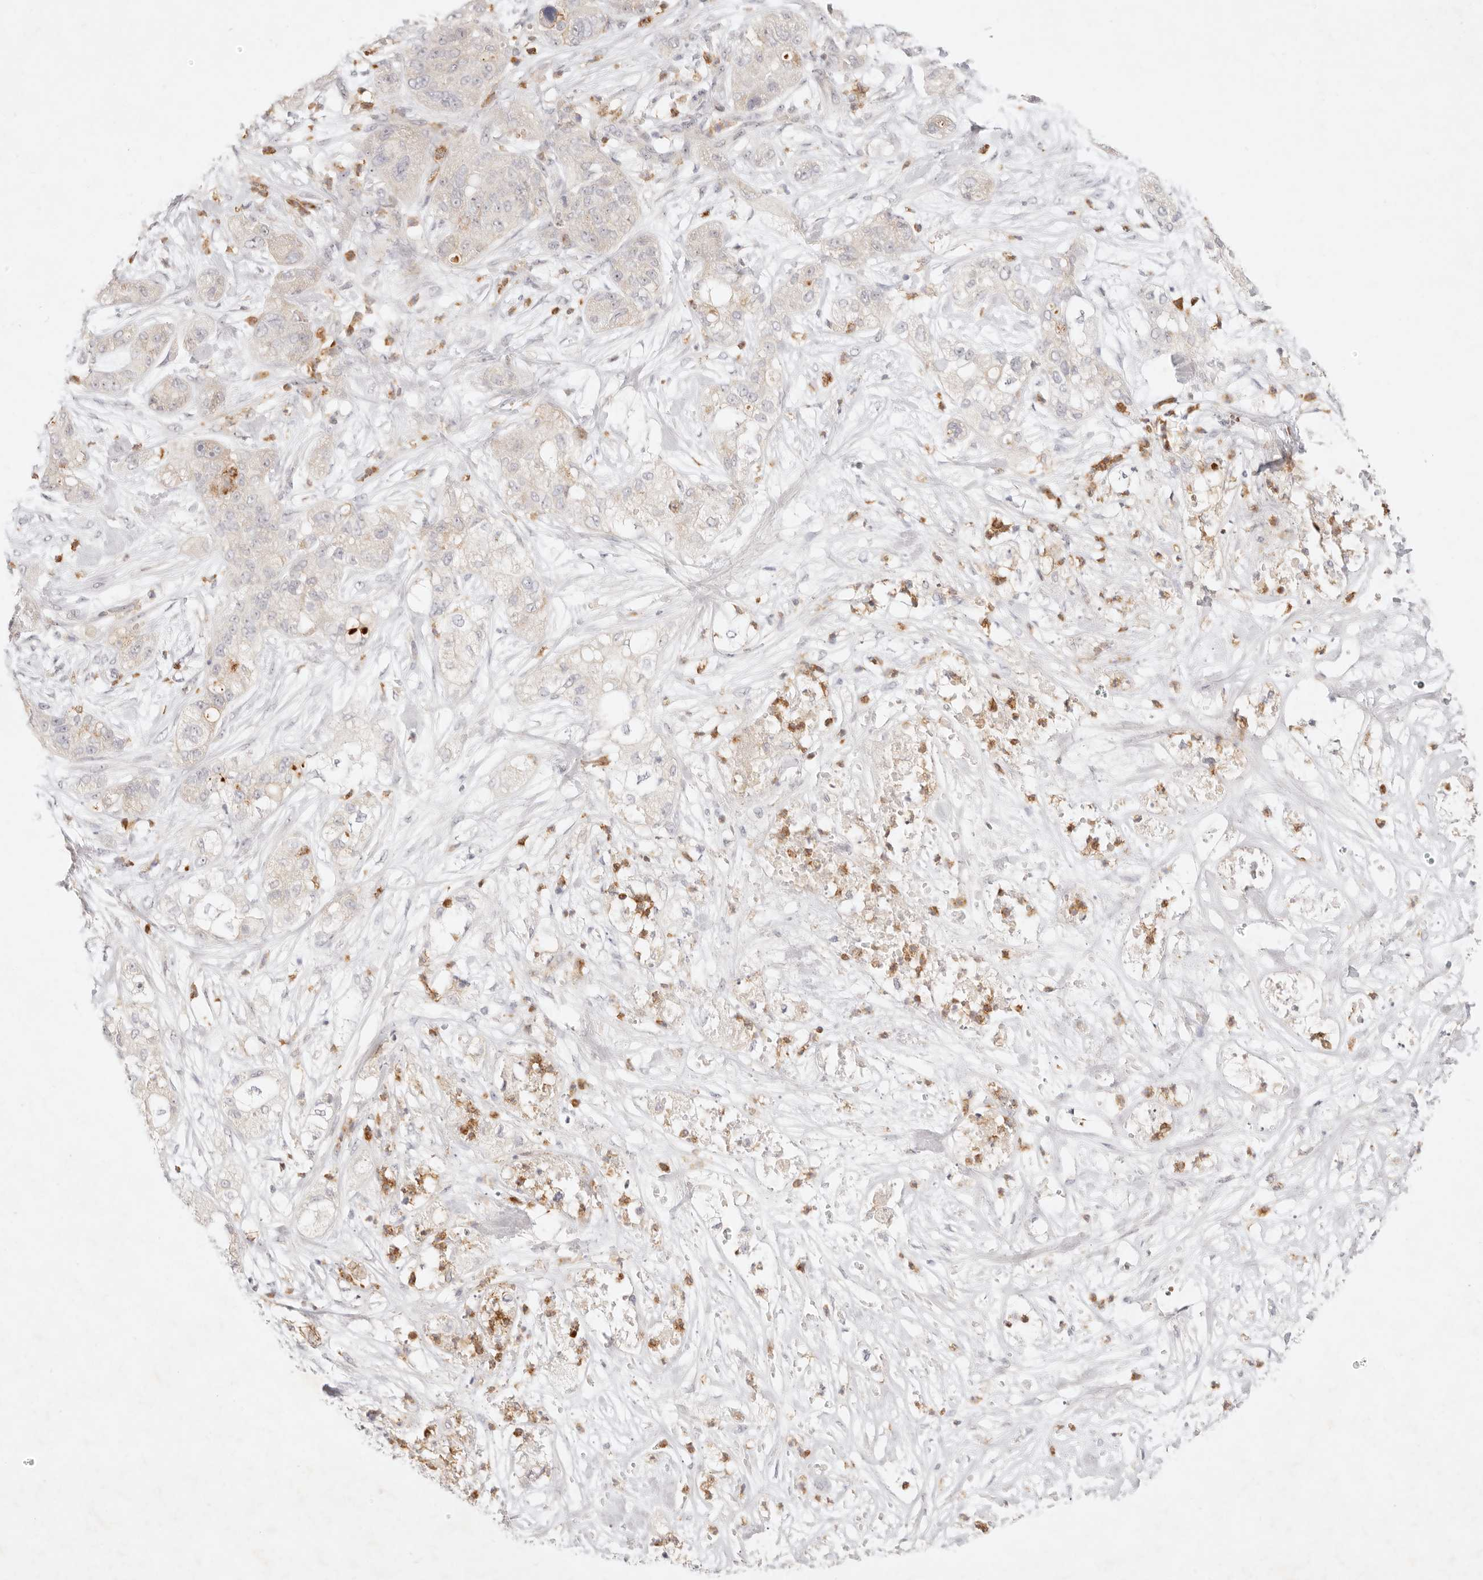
{"staining": {"intensity": "weak", "quantity": "<25%", "location": "cytoplasmic/membranous"}, "tissue": "pancreatic cancer", "cell_type": "Tumor cells", "image_type": "cancer", "snomed": [{"axis": "morphology", "description": "Adenocarcinoma, NOS"}, {"axis": "topography", "description": "Pancreas"}], "caption": "Immunohistochemistry (IHC) histopathology image of adenocarcinoma (pancreatic) stained for a protein (brown), which demonstrates no expression in tumor cells.", "gene": "GPR84", "patient": {"sex": "female", "age": 78}}